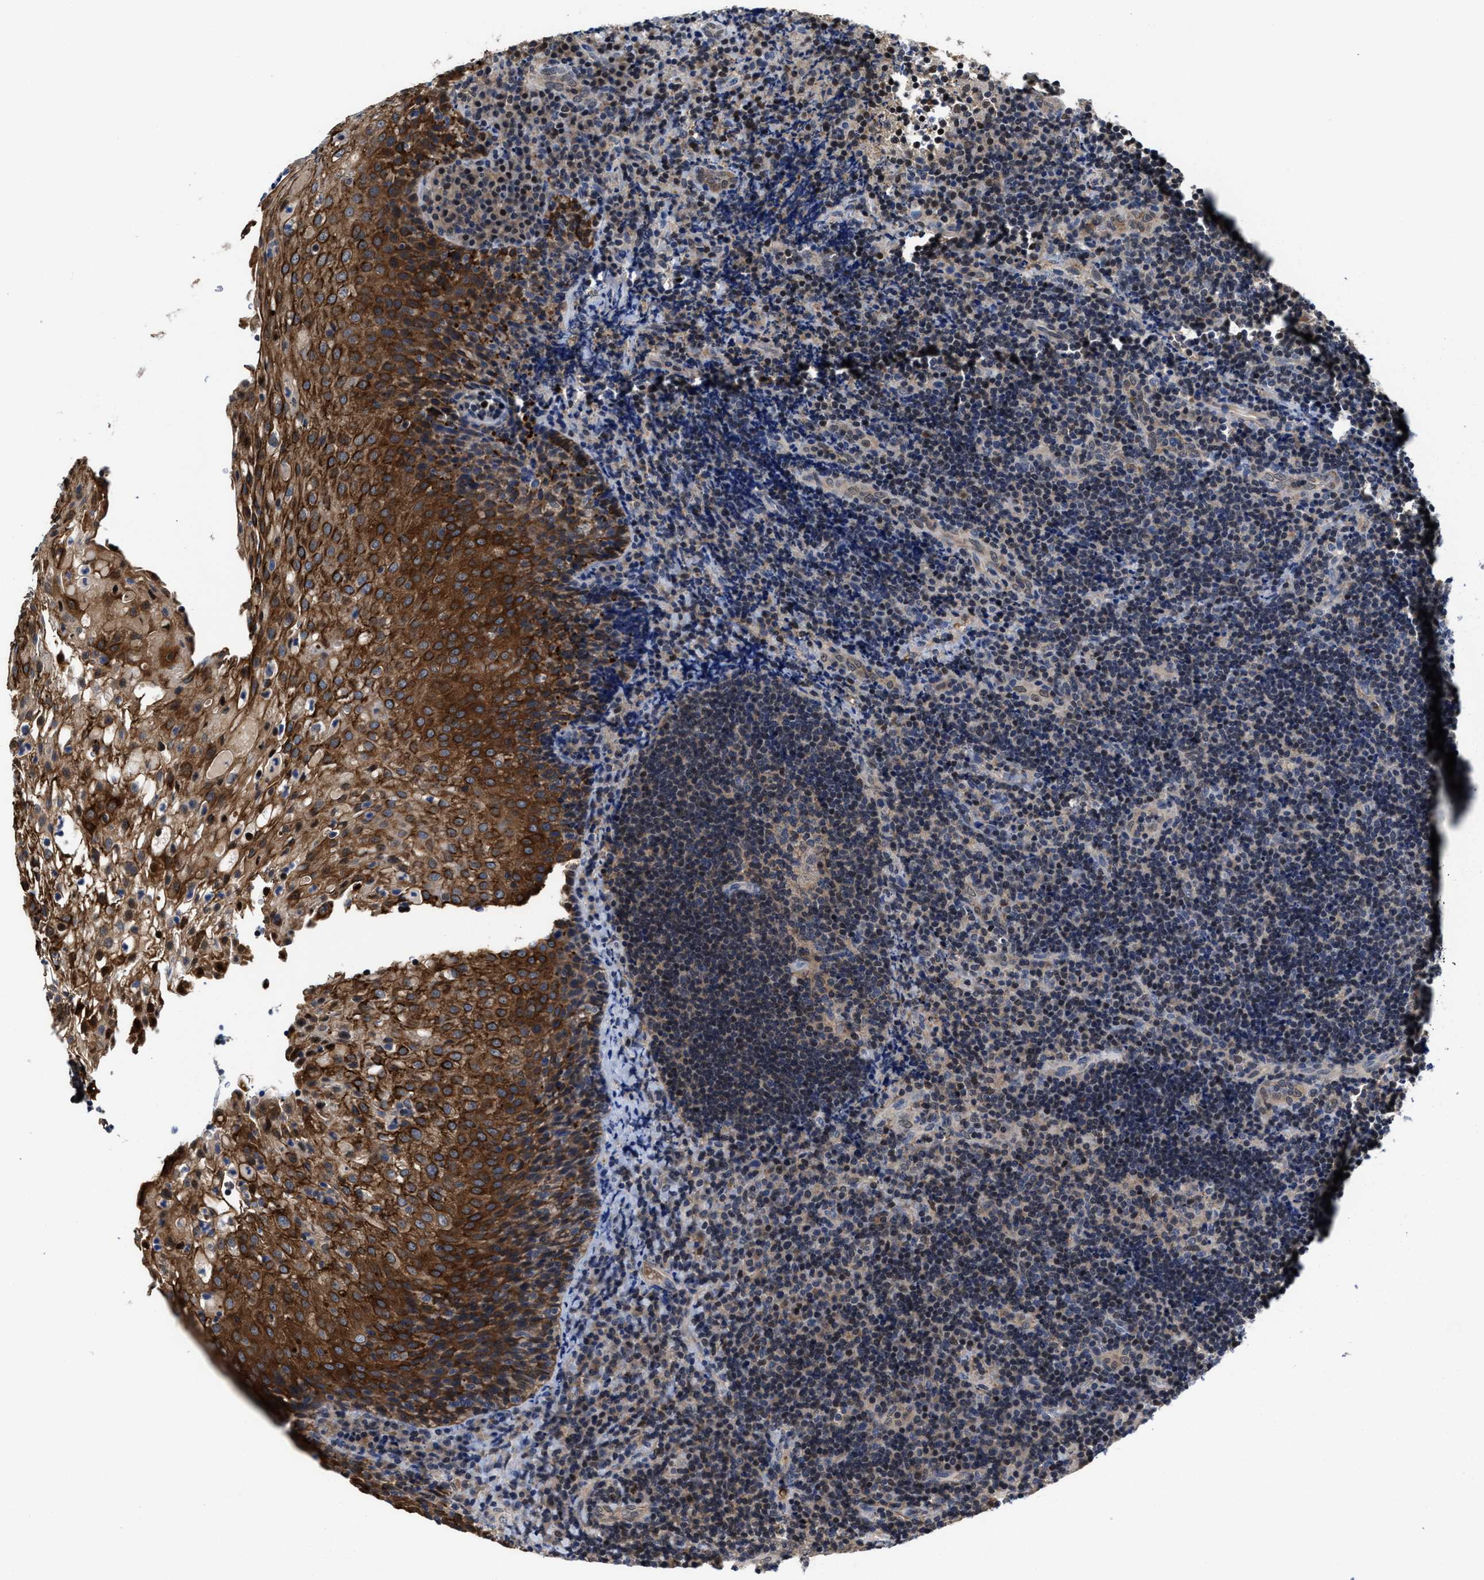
{"staining": {"intensity": "weak", "quantity": "25%-75%", "location": "nuclear"}, "tissue": "lymphoma", "cell_type": "Tumor cells", "image_type": "cancer", "snomed": [{"axis": "morphology", "description": "Malignant lymphoma, non-Hodgkin's type, High grade"}, {"axis": "topography", "description": "Tonsil"}], "caption": "Tumor cells show weak nuclear expression in about 25%-75% of cells in lymphoma. (DAB IHC with brightfield microscopy, high magnification).", "gene": "KIF12", "patient": {"sex": "female", "age": 36}}